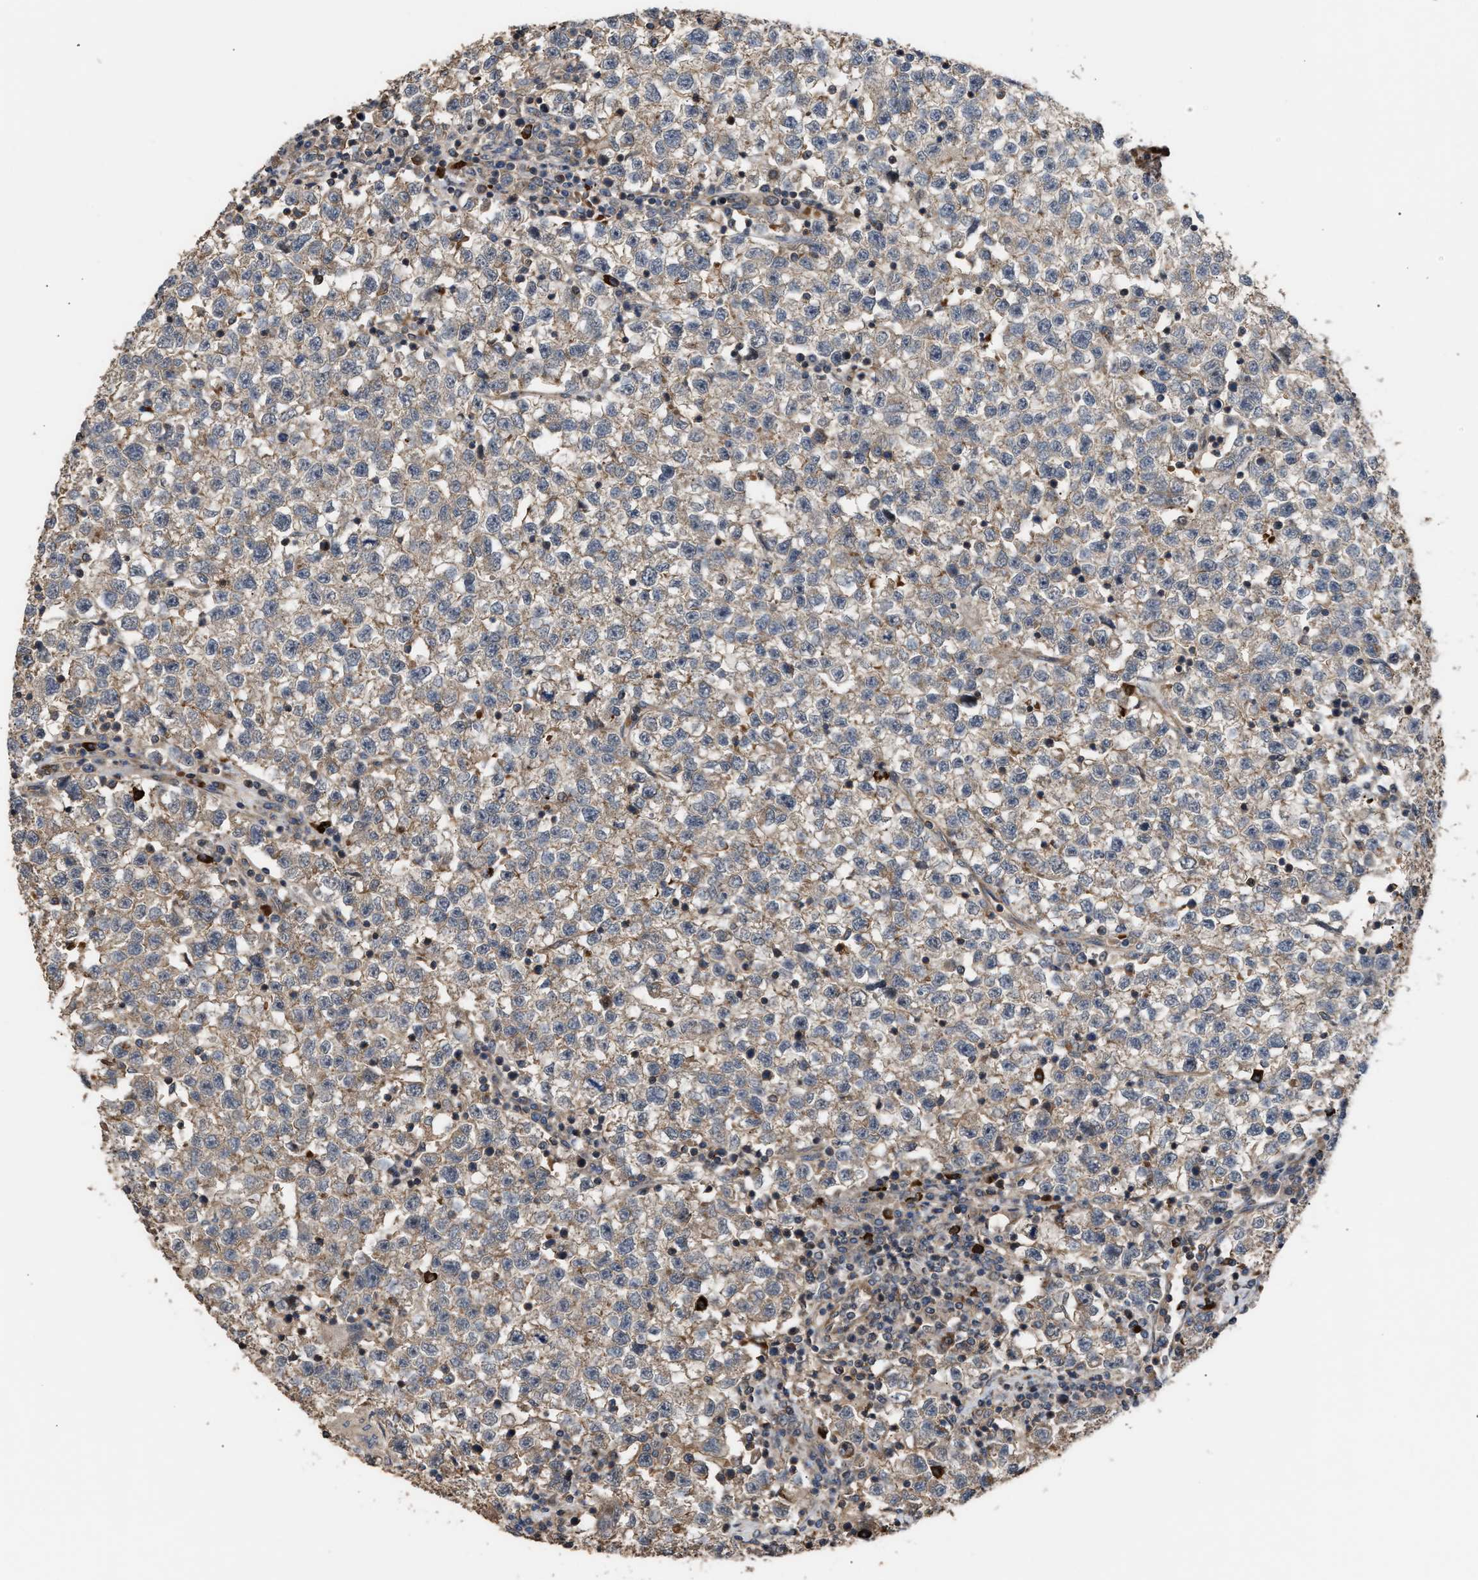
{"staining": {"intensity": "weak", "quantity": "25%-75%", "location": "cytoplasmic/membranous"}, "tissue": "testis cancer", "cell_type": "Tumor cells", "image_type": "cancer", "snomed": [{"axis": "morphology", "description": "Seminoma, NOS"}, {"axis": "topography", "description": "Testis"}], "caption": "This image demonstrates IHC staining of testis cancer, with low weak cytoplasmic/membranous positivity in approximately 25%-75% of tumor cells.", "gene": "STAU1", "patient": {"sex": "male", "age": 22}}